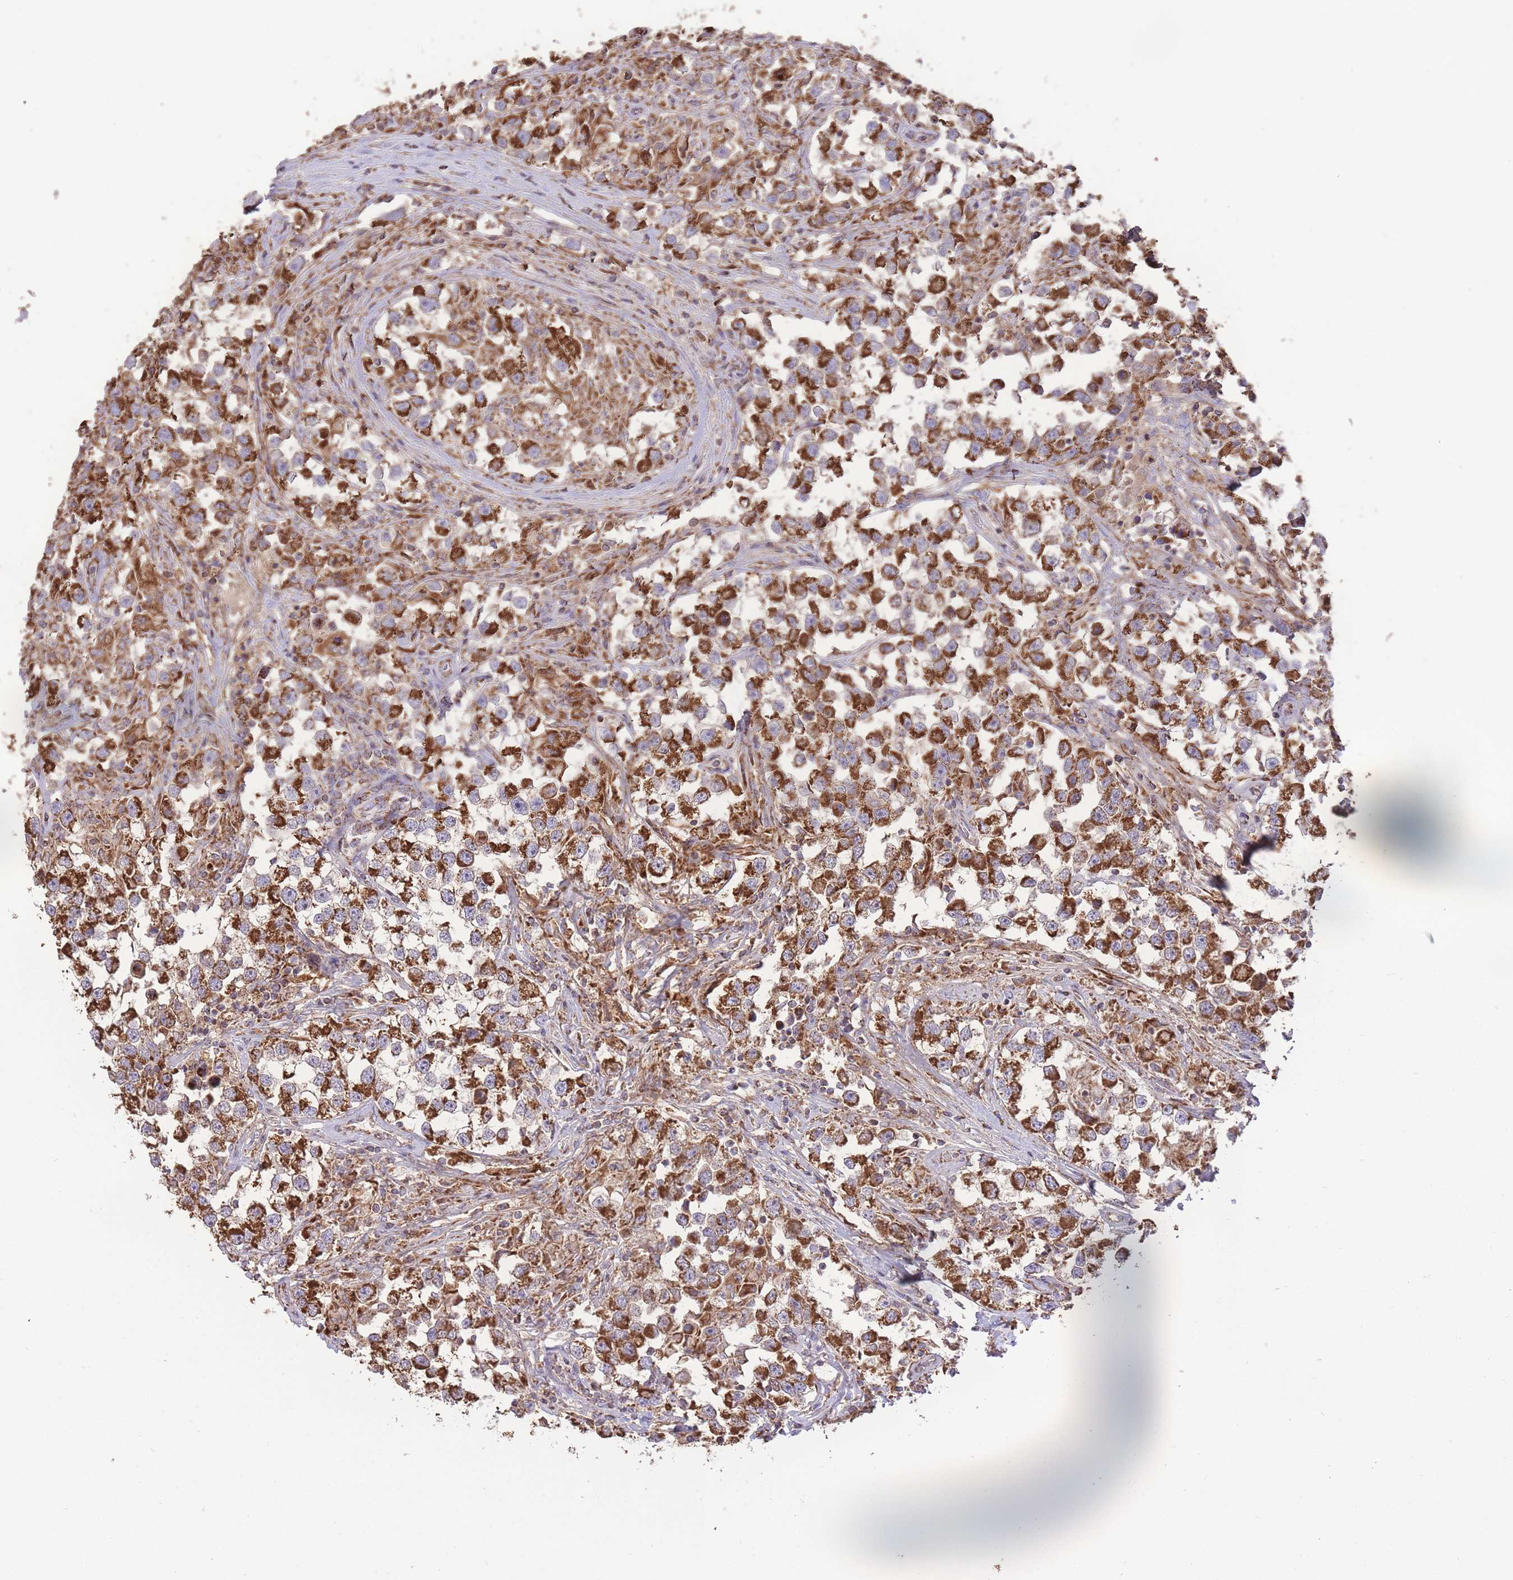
{"staining": {"intensity": "strong", "quantity": ">75%", "location": "cytoplasmic/membranous"}, "tissue": "testis cancer", "cell_type": "Tumor cells", "image_type": "cancer", "snomed": [{"axis": "morphology", "description": "Seminoma, NOS"}, {"axis": "topography", "description": "Testis"}], "caption": "This is a micrograph of immunohistochemistry (IHC) staining of testis cancer (seminoma), which shows strong staining in the cytoplasmic/membranous of tumor cells.", "gene": "PREP", "patient": {"sex": "male", "age": 46}}